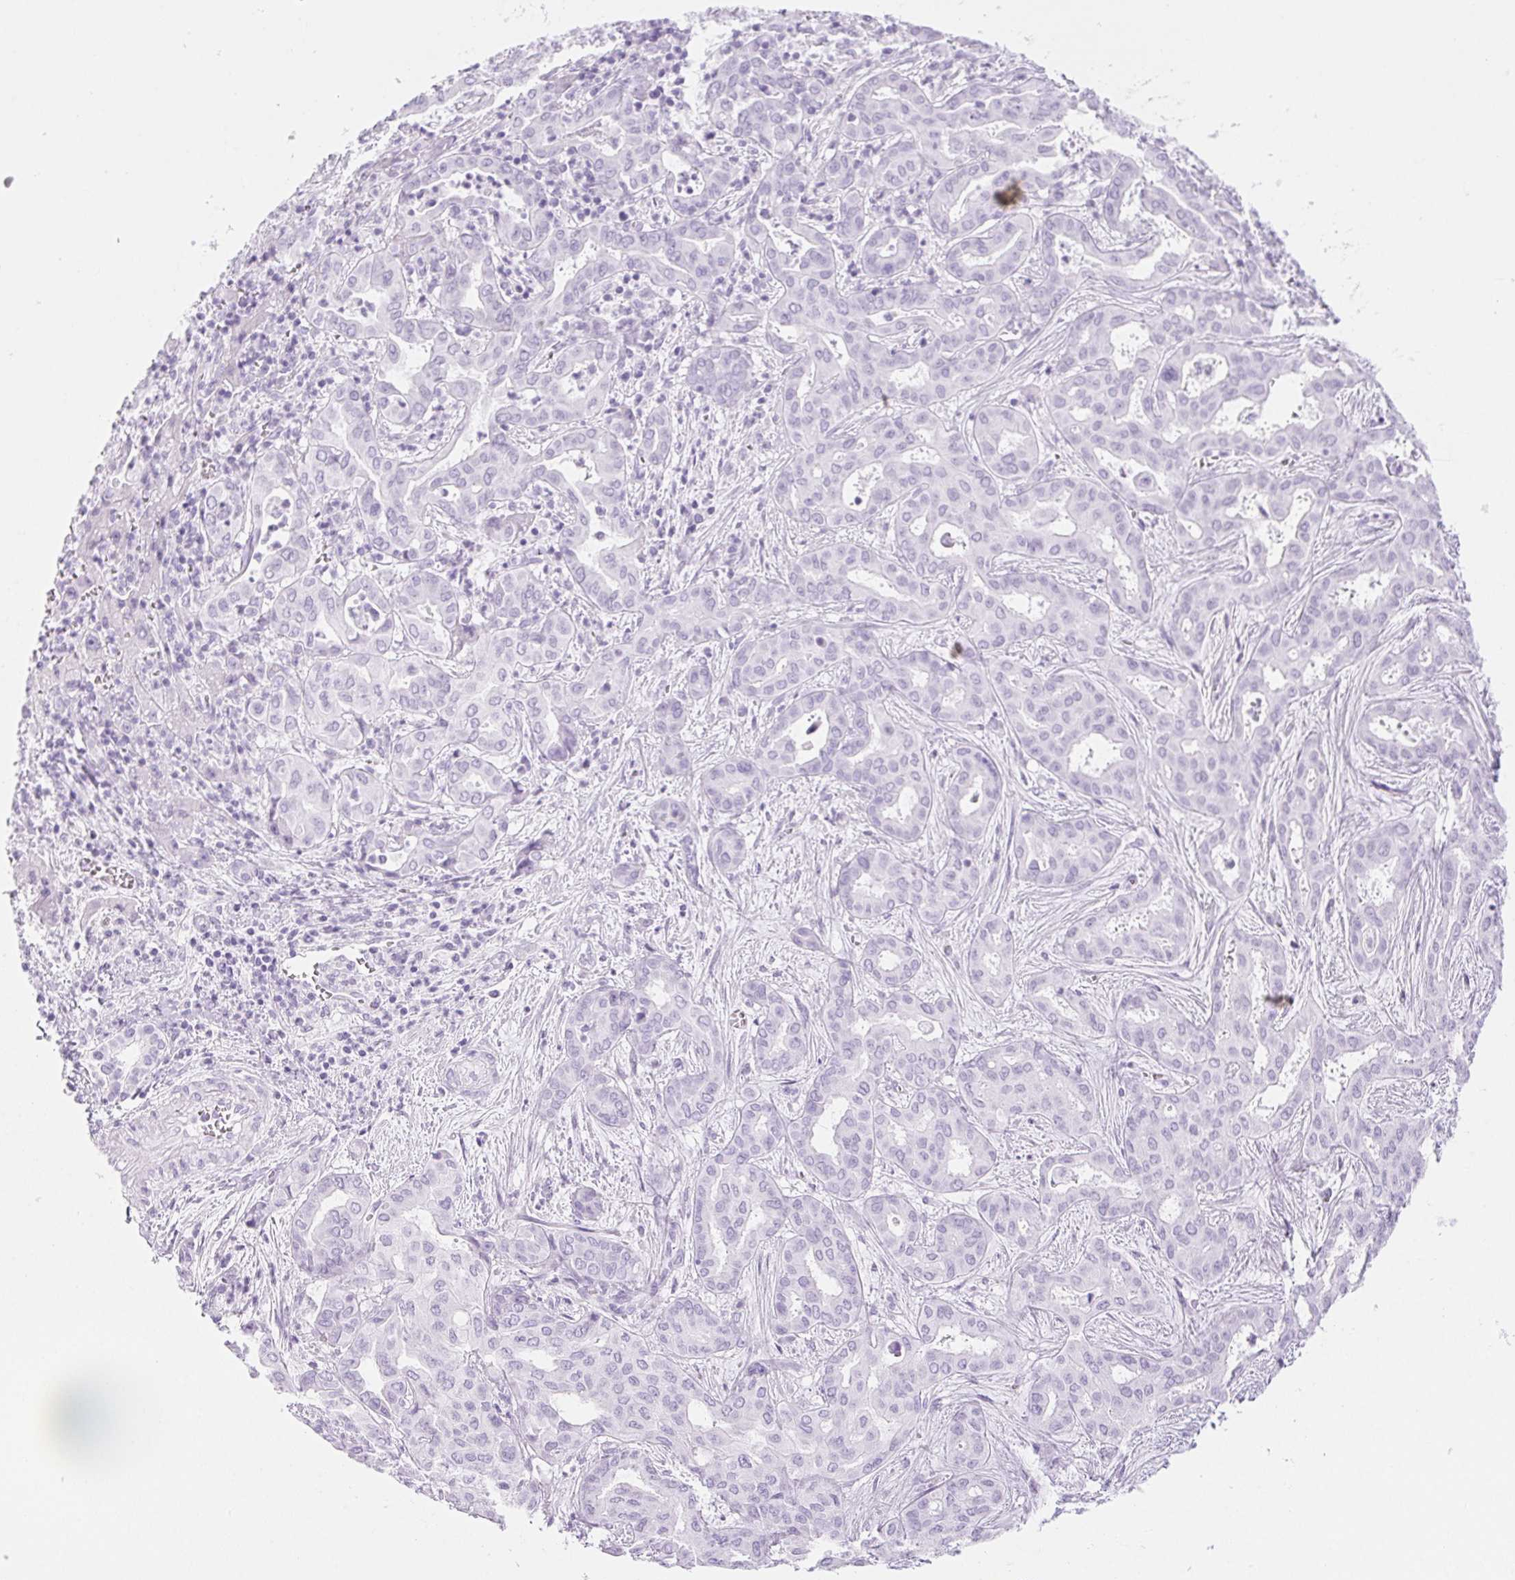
{"staining": {"intensity": "negative", "quantity": "none", "location": "none"}, "tissue": "liver cancer", "cell_type": "Tumor cells", "image_type": "cancer", "snomed": [{"axis": "morphology", "description": "Cholangiocarcinoma"}, {"axis": "topography", "description": "Liver"}], "caption": "IHC photomicrograph of liver cholangiocarcinoma stained for a protein (brown), which demonstrates no positivity in tumor cells.", "gene": "PI3", "patient": {"sex": "female", "age": 64}}